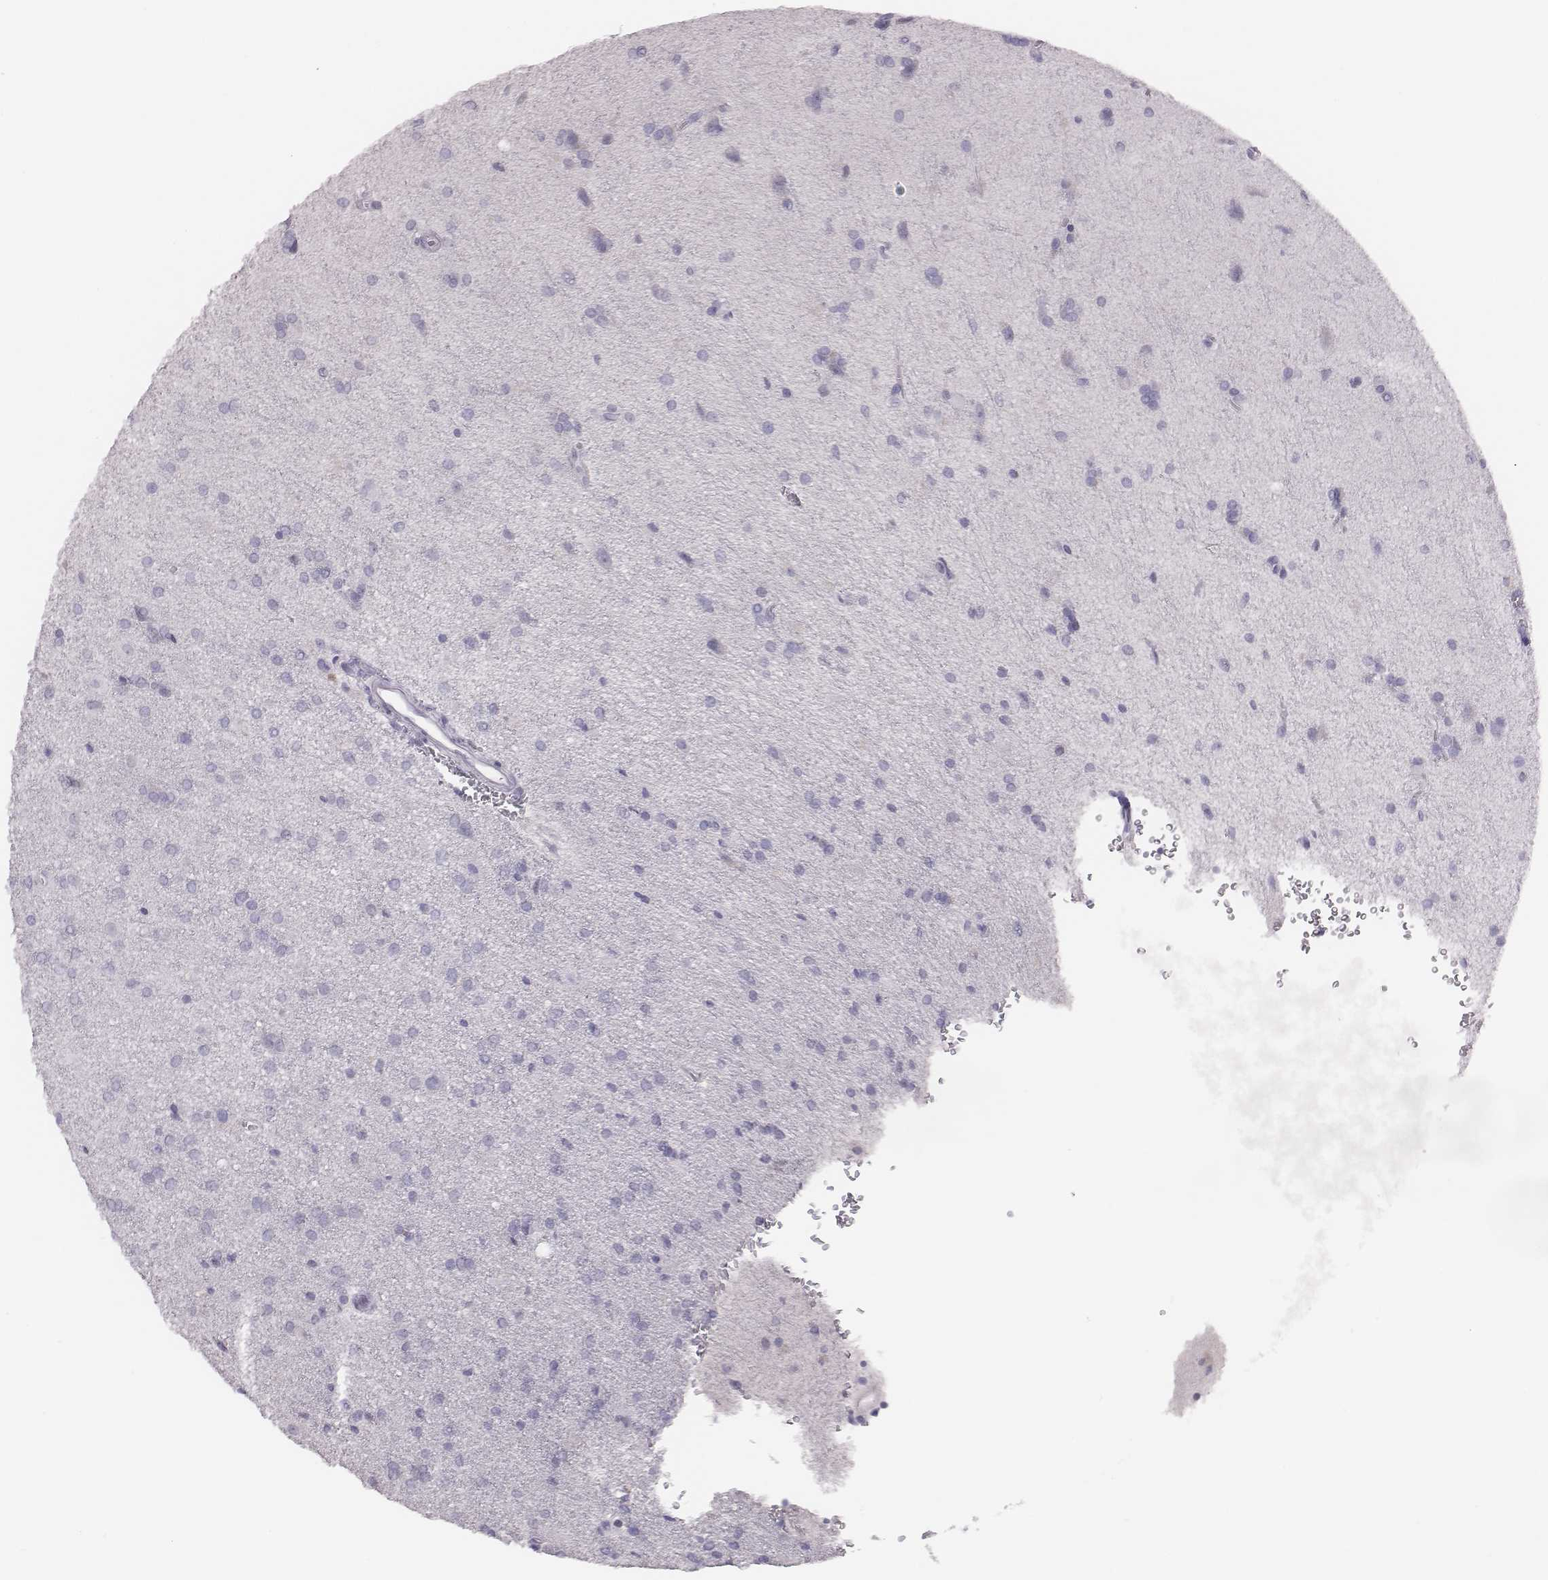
{"staining": {"intensity": "negative", "quantity": "none", "location": "none"}, "tissue": "glioma", "cell_type": "Tumor cells", "image_type": "cancer", "snomed": [{"axis": "morphology", "description": "Glioma, malignant, Low grade"}, {"axis": "topography", "description": "Brain"}], "caption": "Histopathology image shows no significant protein staining in tumor cells of malignant glioma (low-grade).", "gene": "H1-6", "patient": {"sex": "male", "age": 58}}